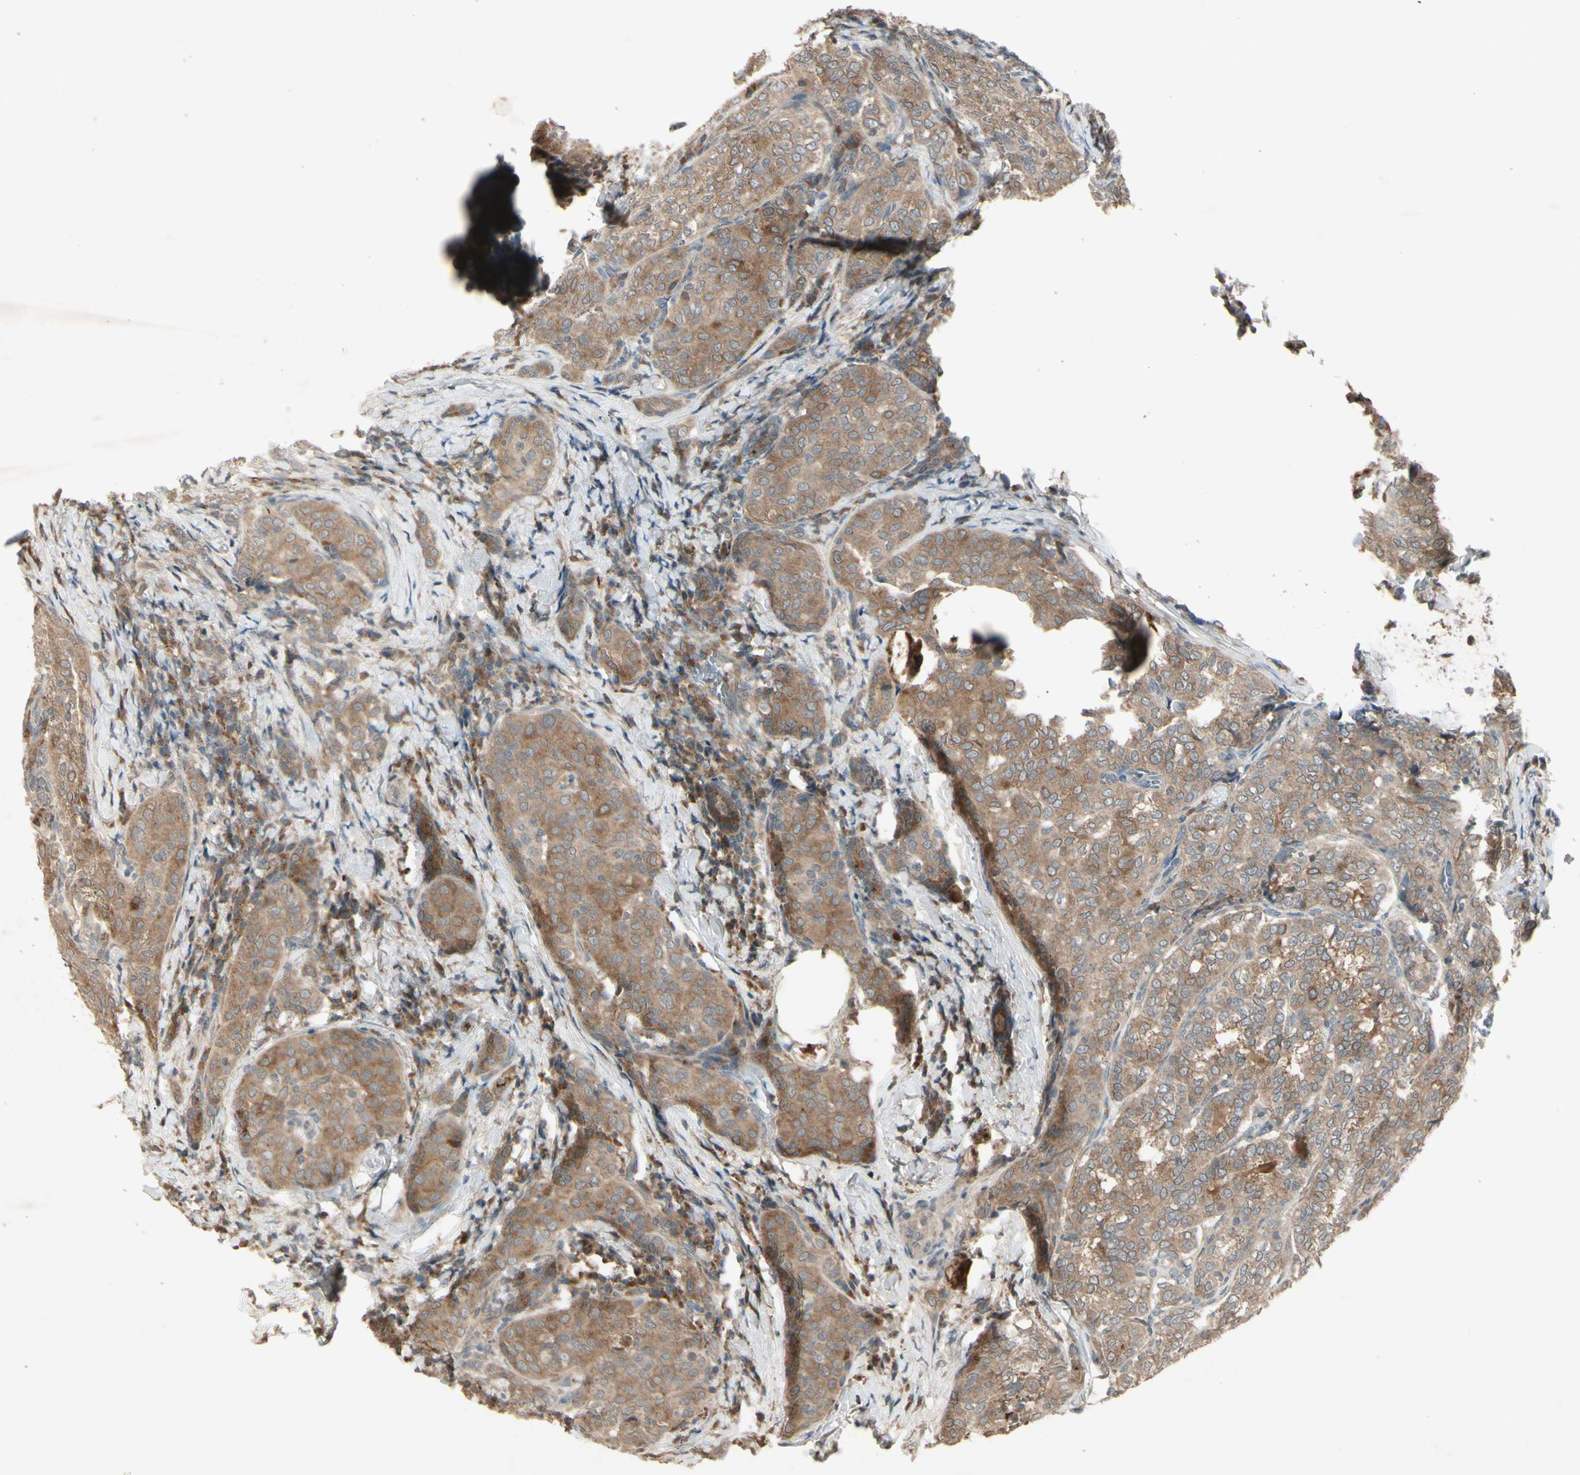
{"staining": {"intensity": "moderate", "quantity": ">75%", "location": "cytoplasmic/membranous"}, "tissue": "thyroid cancer", "cell_type": "Tumor cells", "image_type": "cancer", "snomed": [{"axis": "morphology", "description": "Normal tissue, NOS"}, {"axis": "morphology", "description": "Papillary adenocarcinoma, NOS"}, {"axis": "topography", "description": "Thyroid gland"}], "caption": "Papillary adenocarcinoma (thyroid) stained with DAB immunohistochemistry displays medium levels of moderate cytoplasmic/membranous positivity in about >75% of tumor cells.", "gene": "FHDC1", "patient": {"sex": "female", "age": 30}}